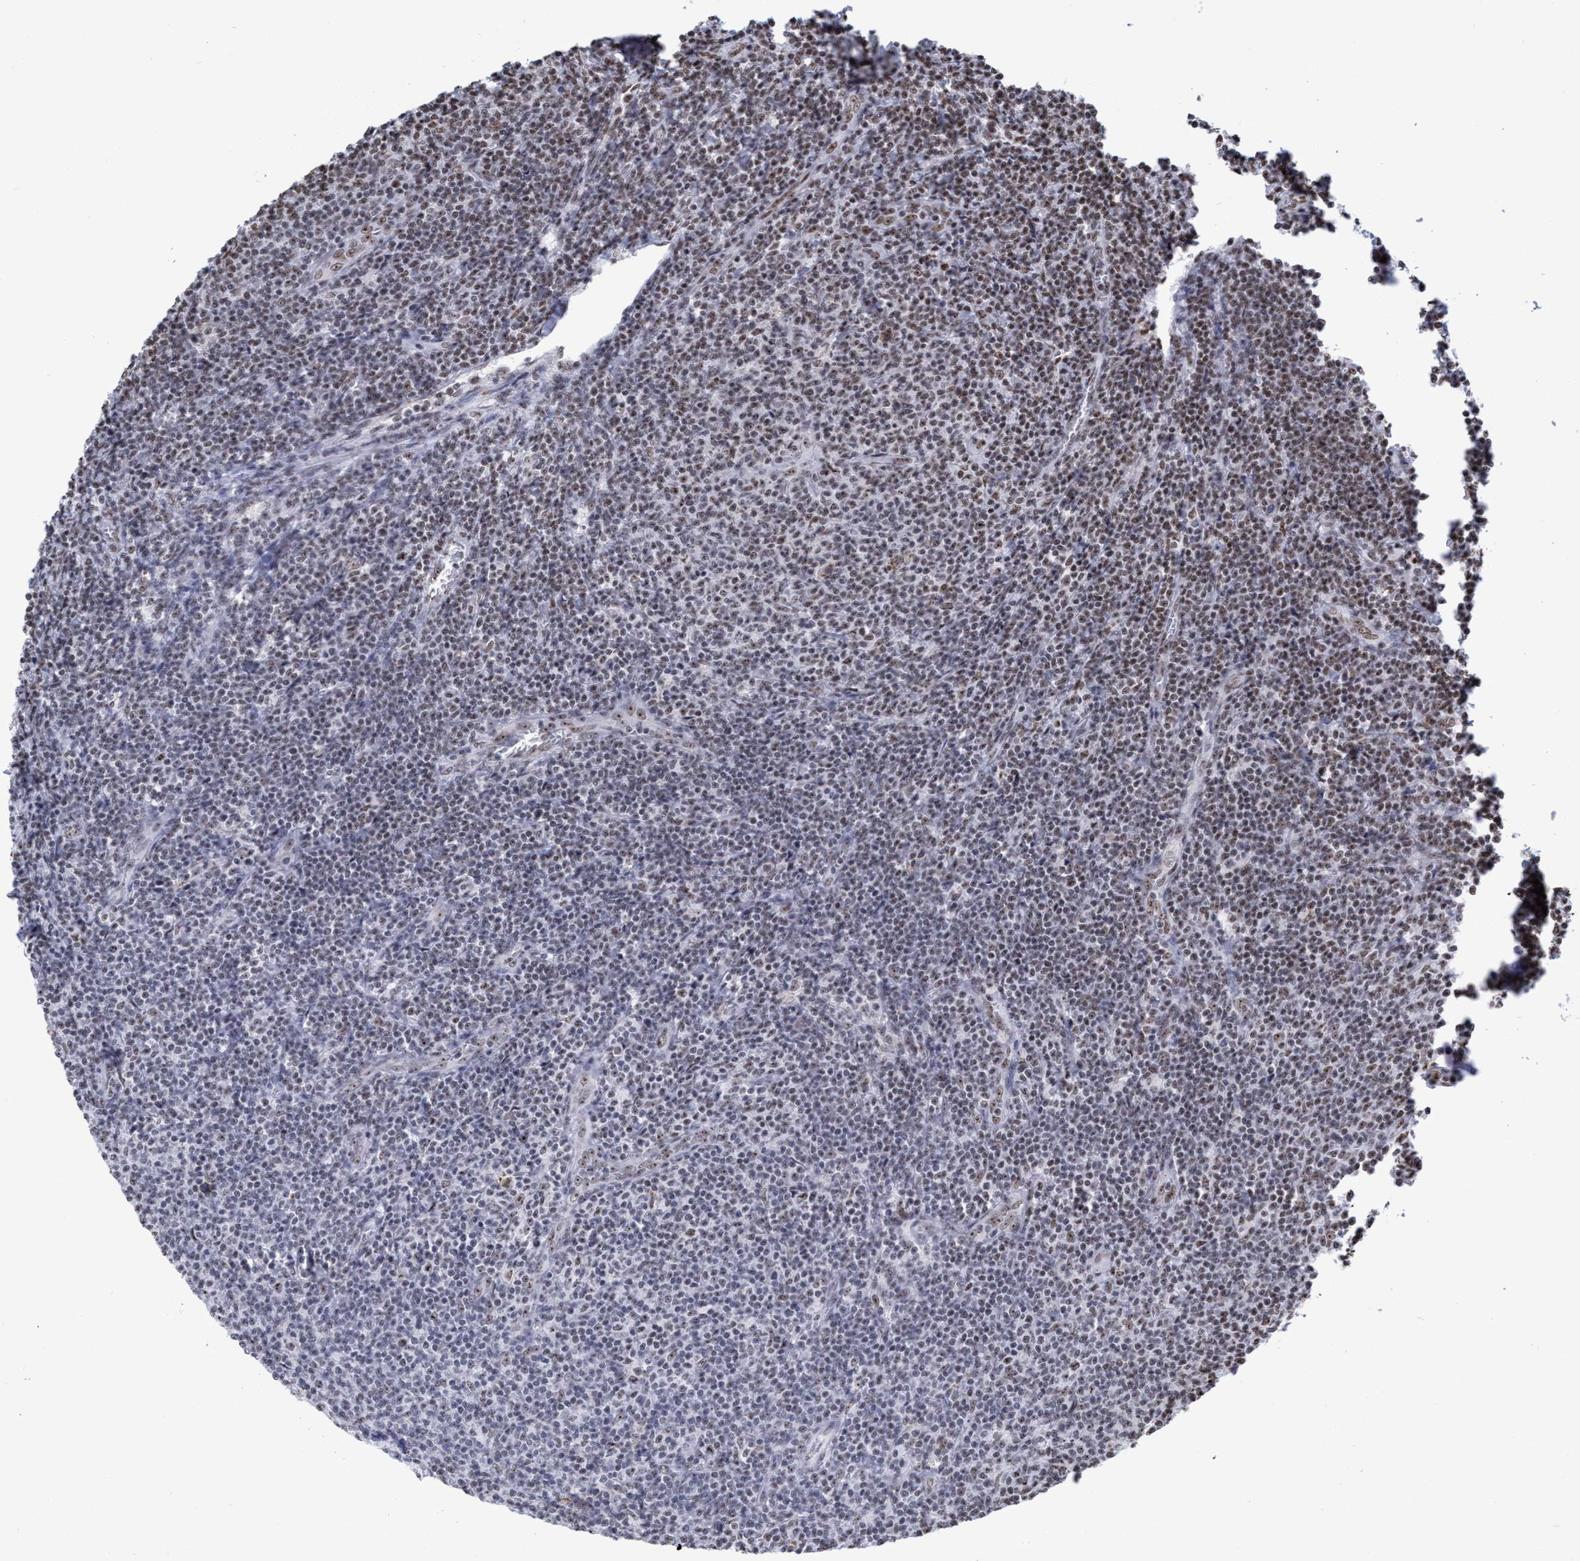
{"staining": {"intensity": "moderate", "quantity": "25%-75%", "location": "nuclear"}, "tissue": "lymphoma", "cell_type": "Tumor cells", "image_type": "cancer", "snomed": [{"axis": "morphology", "description": "Malignant lymphoma, non-Hodgkin's type, Low grade"}, {"axis": "topography", "description": "Lymph node"}], "caption": "Immunohistochemical staining of human low-grade malignant lymphoma, non-Hodgkin's type demonstrates medium levels of moderate nuclear protein staining in about 25%-75% of tumor cells. Immunohistochemistry stains the protein in brown and the nuclei are stained blue.", "gene": "EFCAB10", "patient": {"sex": "male", "age": 66}}